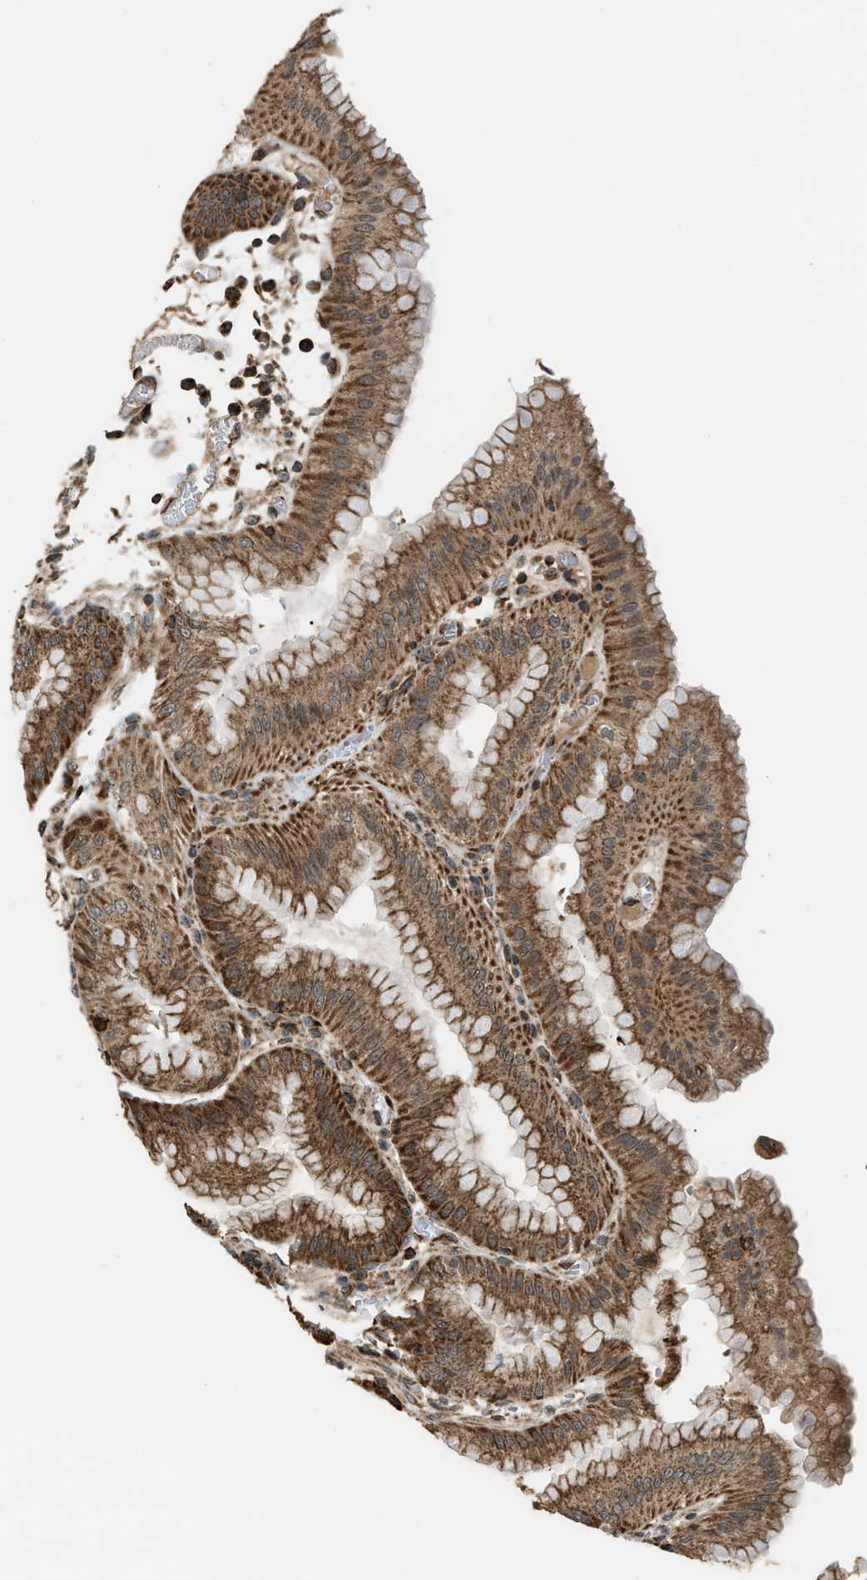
{"staining": {"intensity": "strong", "quantity": ">75%", "location": "cytoplasmic/membranous"}, "tissue": "stomach", "cell_type": "Glandular cells", "image_type": "normal", "snomed": [{"axis": "morphology", "description": "Normal tissue, NOS"}, {"axis": "topography", "description": "Stomach, lower"}], "caption": "About >75% of glandular cells in unremarkable stomach reveal strong cytoplasmic/membranous protein expression as visualized by brown immunohistochemical staining.", "gene": "SGSM2", "patient": {"sex": "male", "age": 71}}